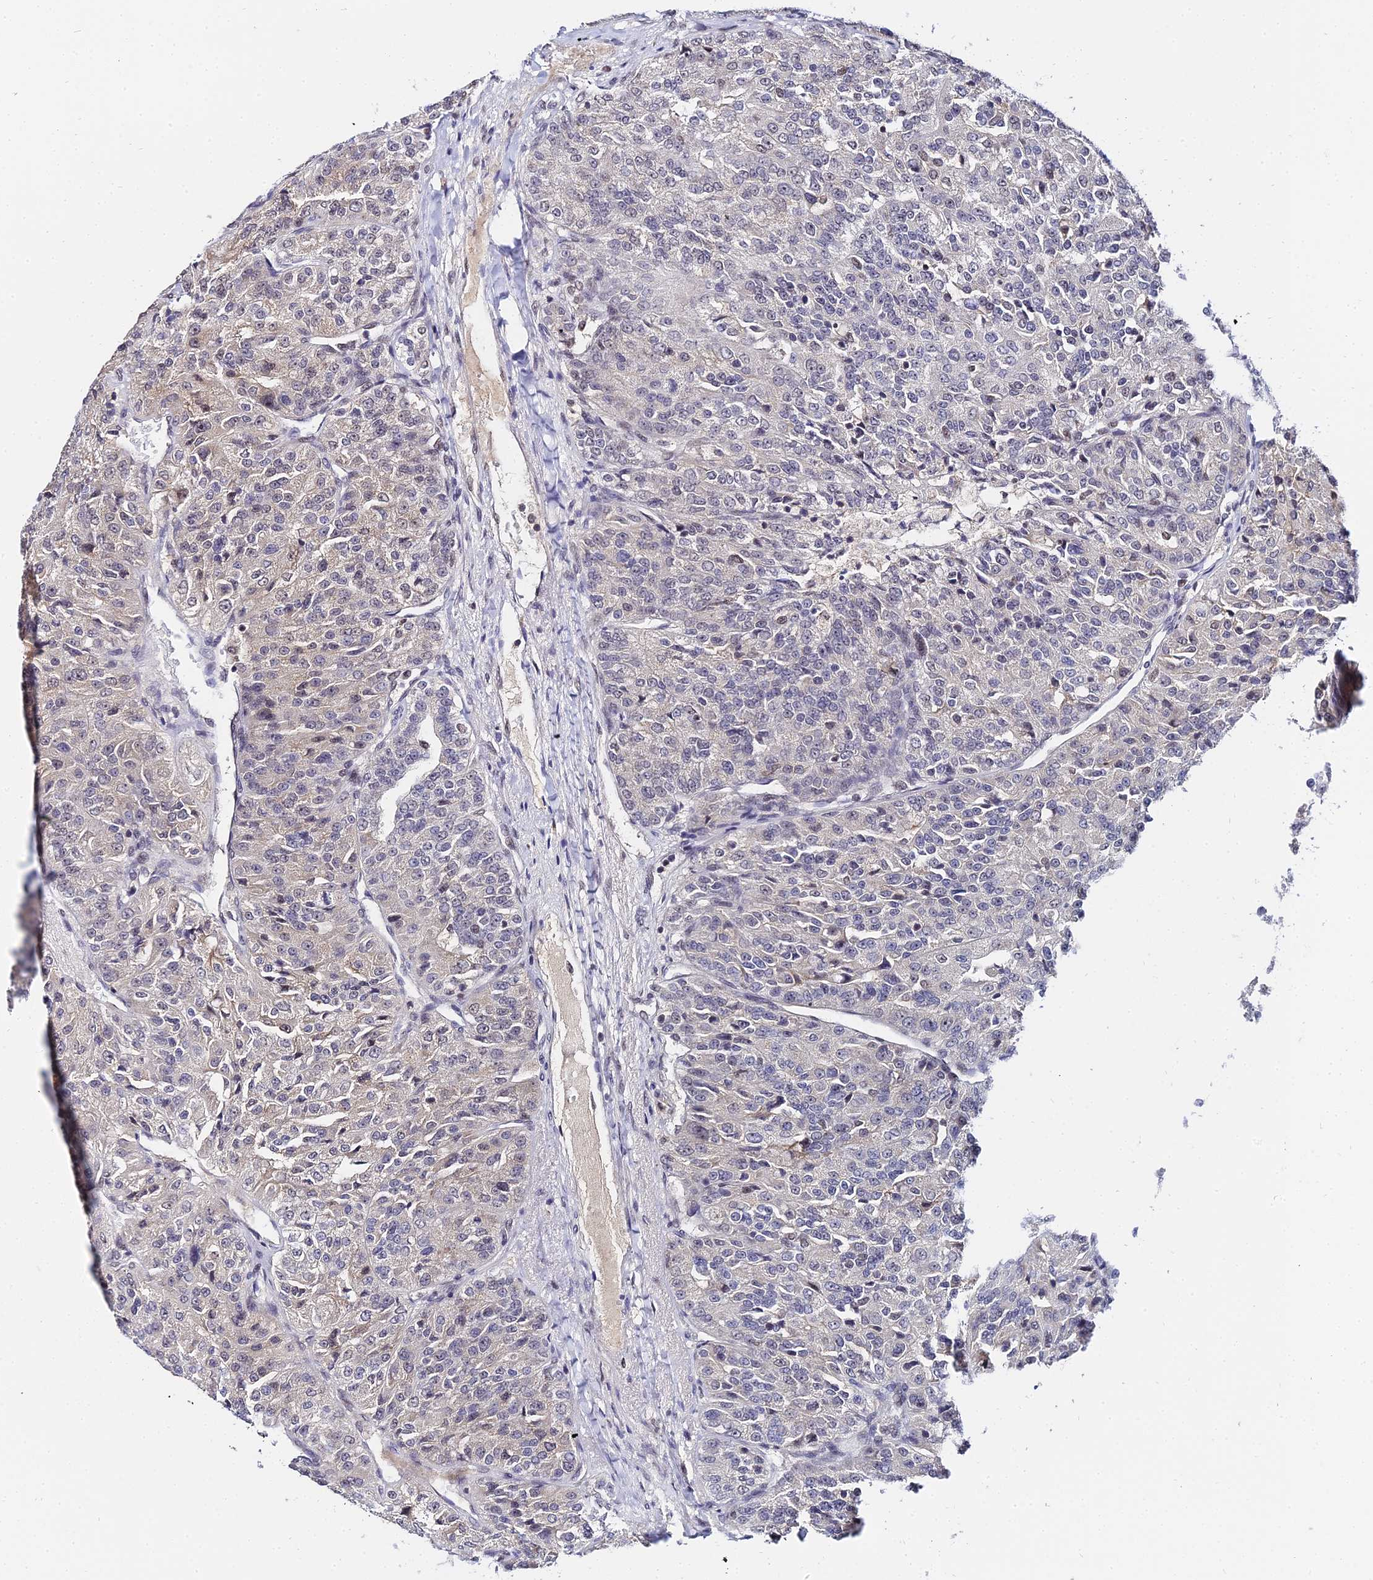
{"staining": {"intensity": "weak", "quantity": "<25%", "location": "cytoplasmic/membranous"}, "tissue": "renal cancer", "cell_type": "Tumor cells", "image_type": "cancer", "snomed": [{"axis": "morphology", "description": "Adenocarcinoma, NOS"}, {"axis": "topography", "description": "Kidney"}], "caption": "This is a micrograph of IHC staining of renal cancer (adenocarcinoma), which shows no positivity in tumor cells. (DAB (3,3'-diaminobenzidine) IHC visualized using brightfield microscopy, high magnification).", "gene": "EXOSC3", "patient": {"sex": "female", "age": 63}}